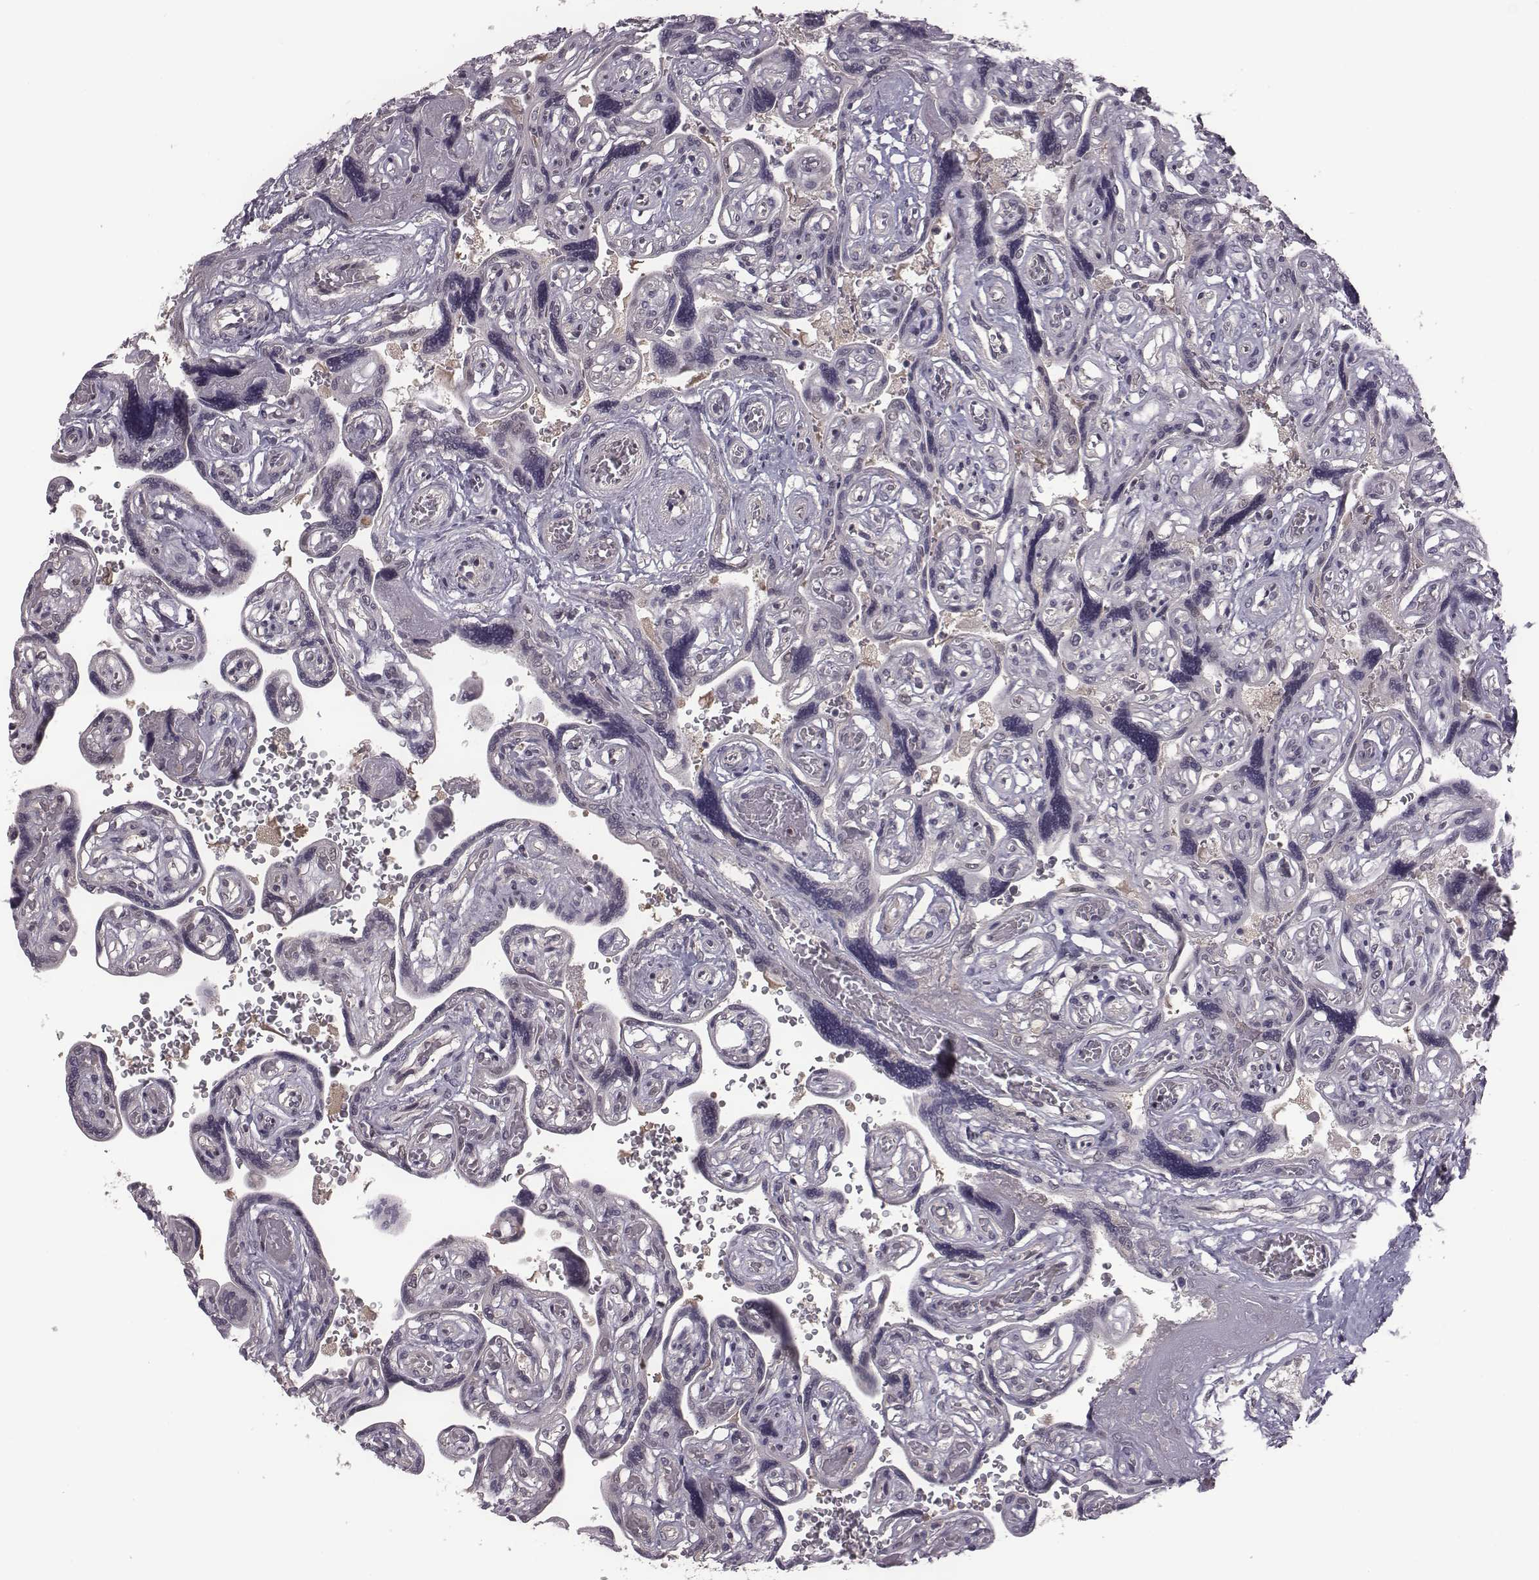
{"staining": {"intensity": "negative", "quantity": "none", "location": "none"}, "tissue": "placenta", "cell_type": "Decidual cells", "image_type": "normal", "snomed": [{"axis": "morphology", "description": "Normal tissue, NOS"}, {"axis": "topography", "description": "Placenta"}], "caption": "Immunohistochemistry (IHC) histopathology image of unremarkable placenta: human placenta stained with DAB reveals no significant protein positivity in decidual cells. Brightfield microscopy of immunohistochemistry (IHC) stained with DAB (3,3'-diaminobenzidine) (brown) and hematoxylin (blue), captured at high magnification.", "gene": "BICDL1", "patient": {"sex": "female", "age": 32}}